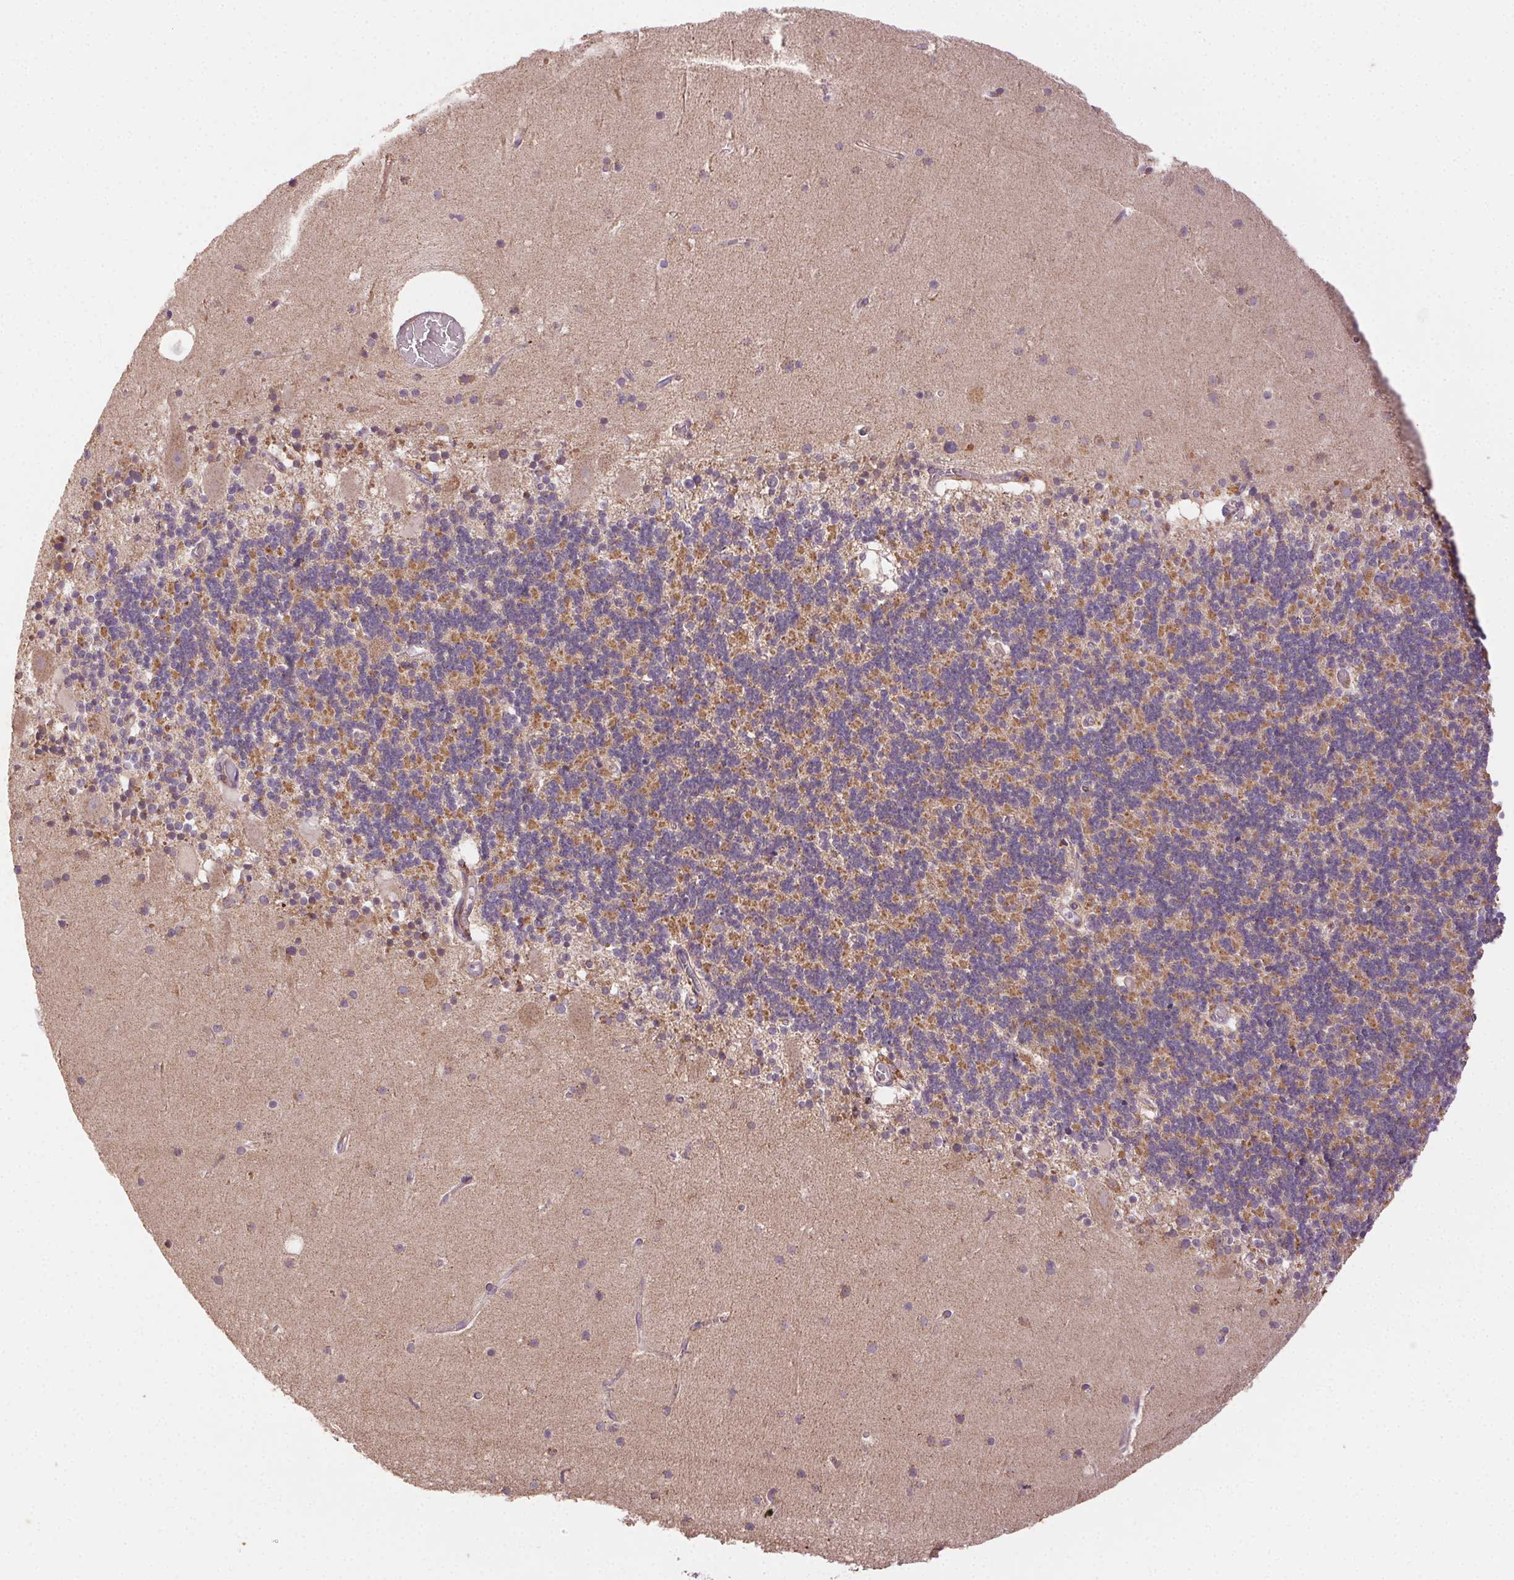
{"staining": {"intensity": "moderate", "quantity": "25%-75%", "location": "cytoplasmic/membranous"}, "tissue": "cerebellum", "cell_type": "Cells in granular layer", "image_type": "normal", "snomed": [{"axis": "morphology", "description": "Normal tissue, NOS"}, {"axis": "topography", "description": "Cerebellum"}], "caption": "Brown immunohistochemical staining in benign cerebellum shows moderate cytoplasmic/membranous expression in approximately 25%-75% of cells in granular layer. (DAB IHC with brightfield microscopy, high magnification).", "gene": "FNBP1L", "patient": {"sex": "male", "age": 70}}